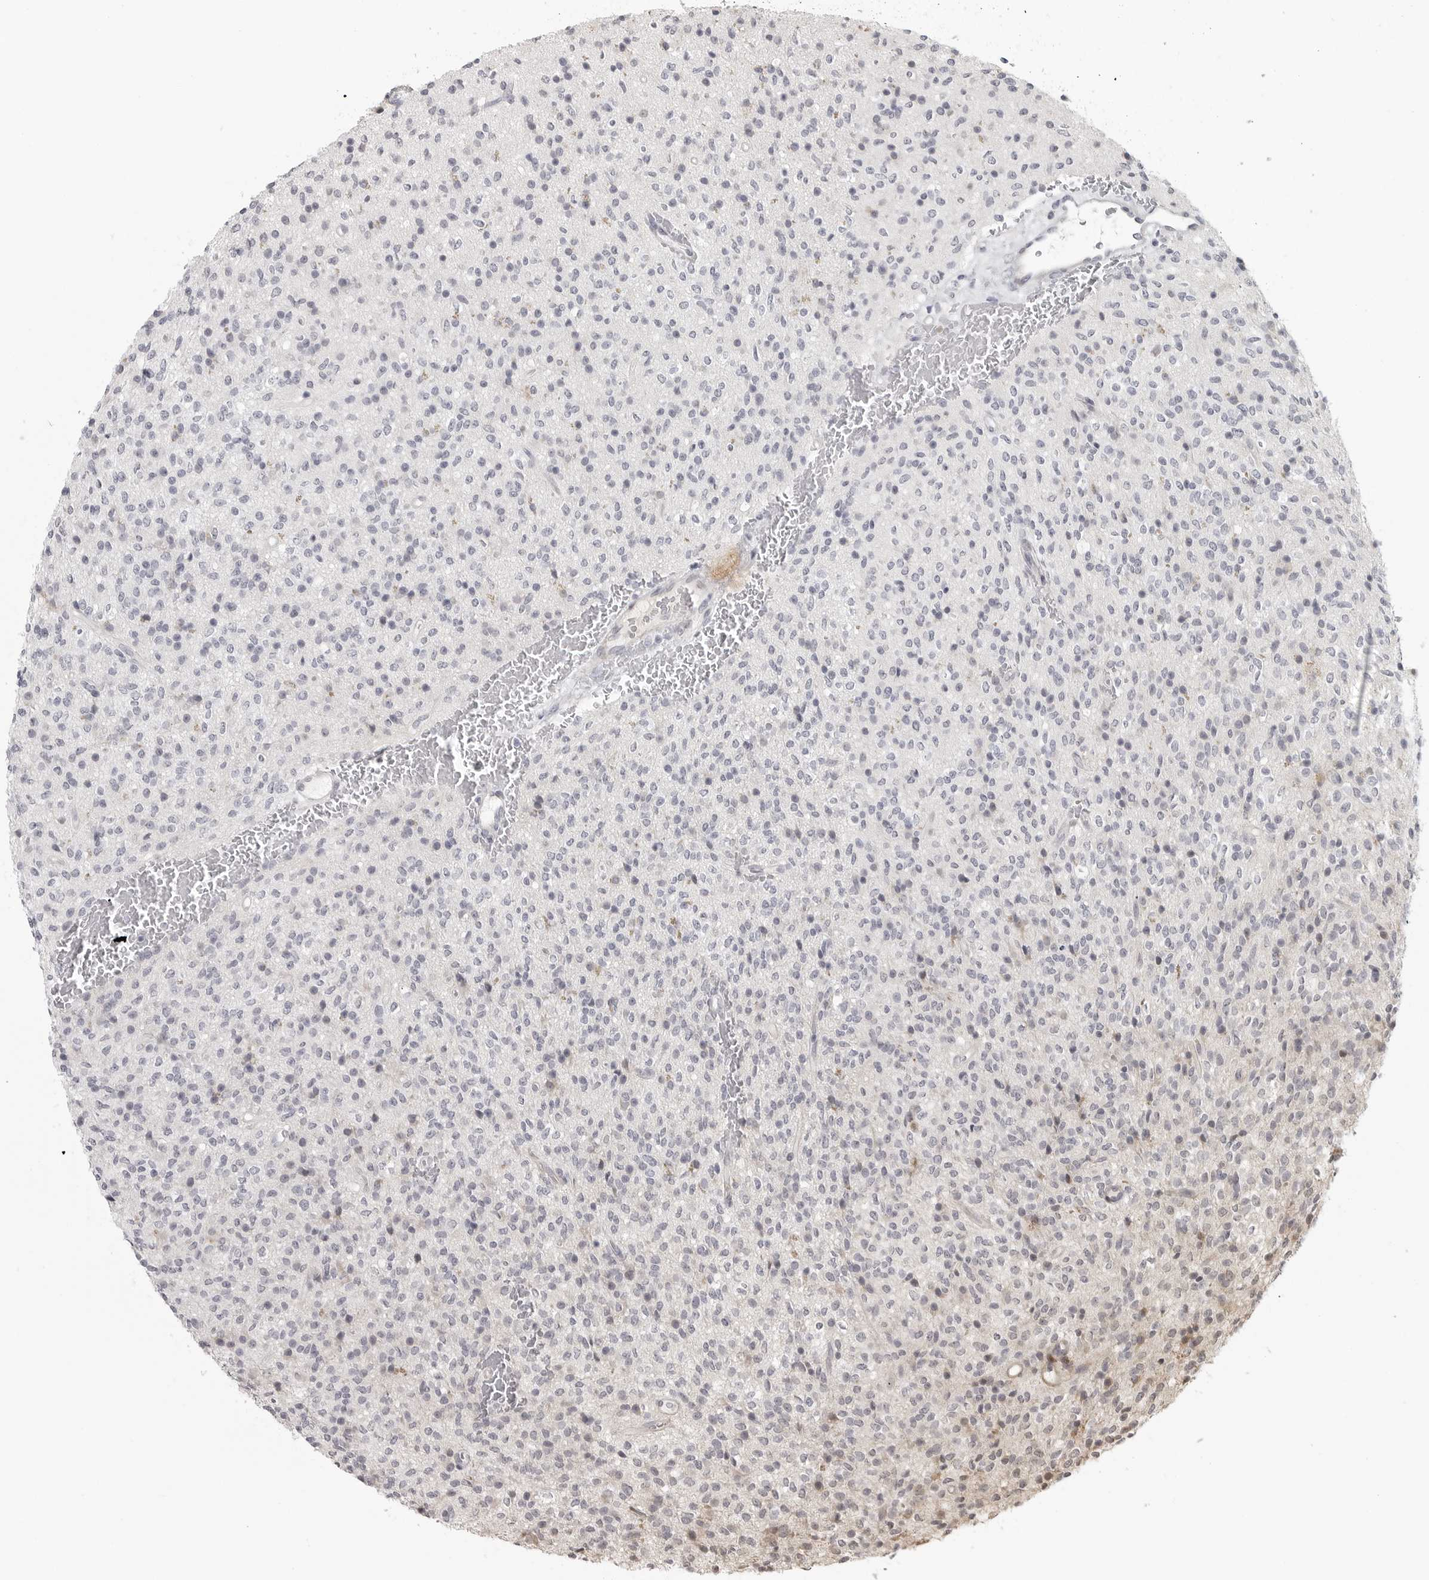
{"staining": {"intensity": "negative", "quantity": "none", "location": "none"}, "tissue": "glioma", "cell_type": "Tumor cells", "image_type": "cancer", "snomed": [{"axis": "morphology", "description": "Glioma, malignant, High grade"}, {"axis": "topography", "description": "Brain"}], "caption": "An immunohistochemistry (IHC) image of glioma is shown. There is no staining in tumor cells of glioma. (DAB immunohistochemistry (IHC), high magnification).", "gene": "IDO1", "patient": {"sex": "male", "age": 34}}